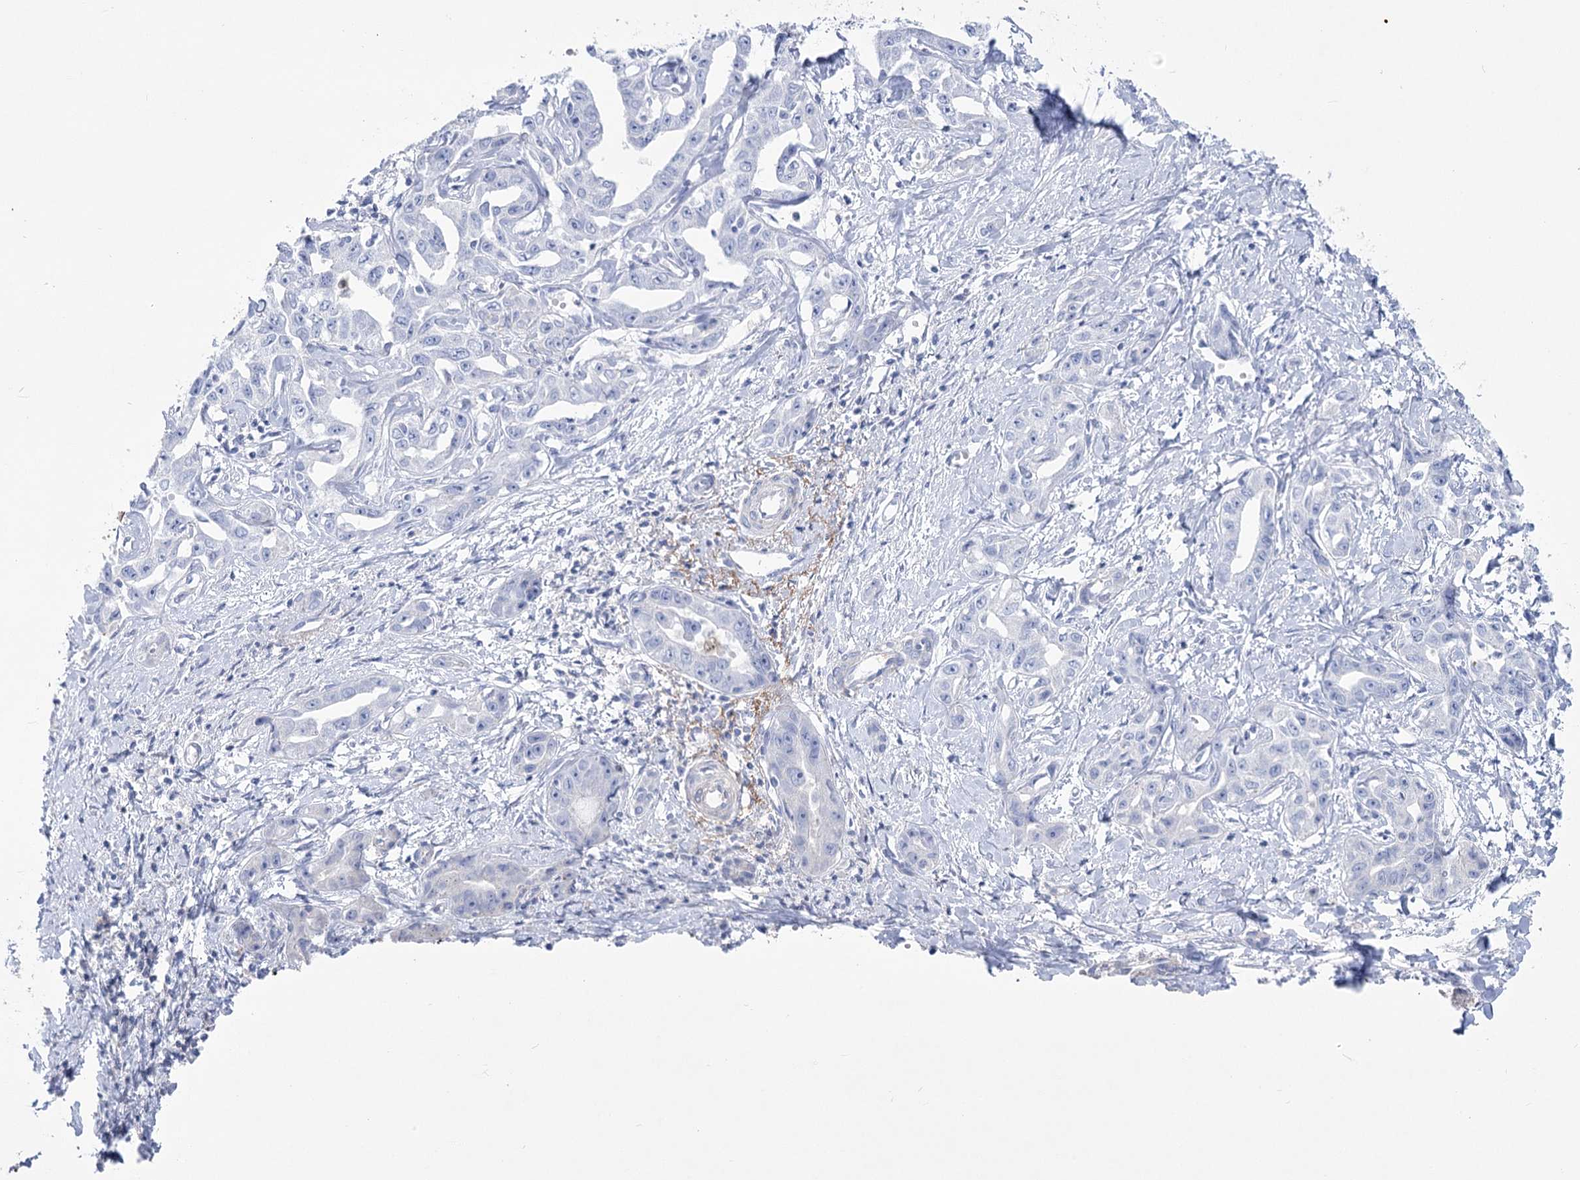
{"staining": {"intensity": "negative", "quantity": "none", "location": "none"}, "tissue": "liver cancer", "cell_type": "Tumor cells", "image_type": "cancer", "snomed": [{"axis": "morphology", "description": "Cholangiocarcinoma"}, {"axis": "topography", "description": "Liver"}], "caption": "Tumor cells show no significant expression in liver cholangiocarcinoma.", "gene": "PCDHA1", "patient": {"sex": "male", "age": 59}}